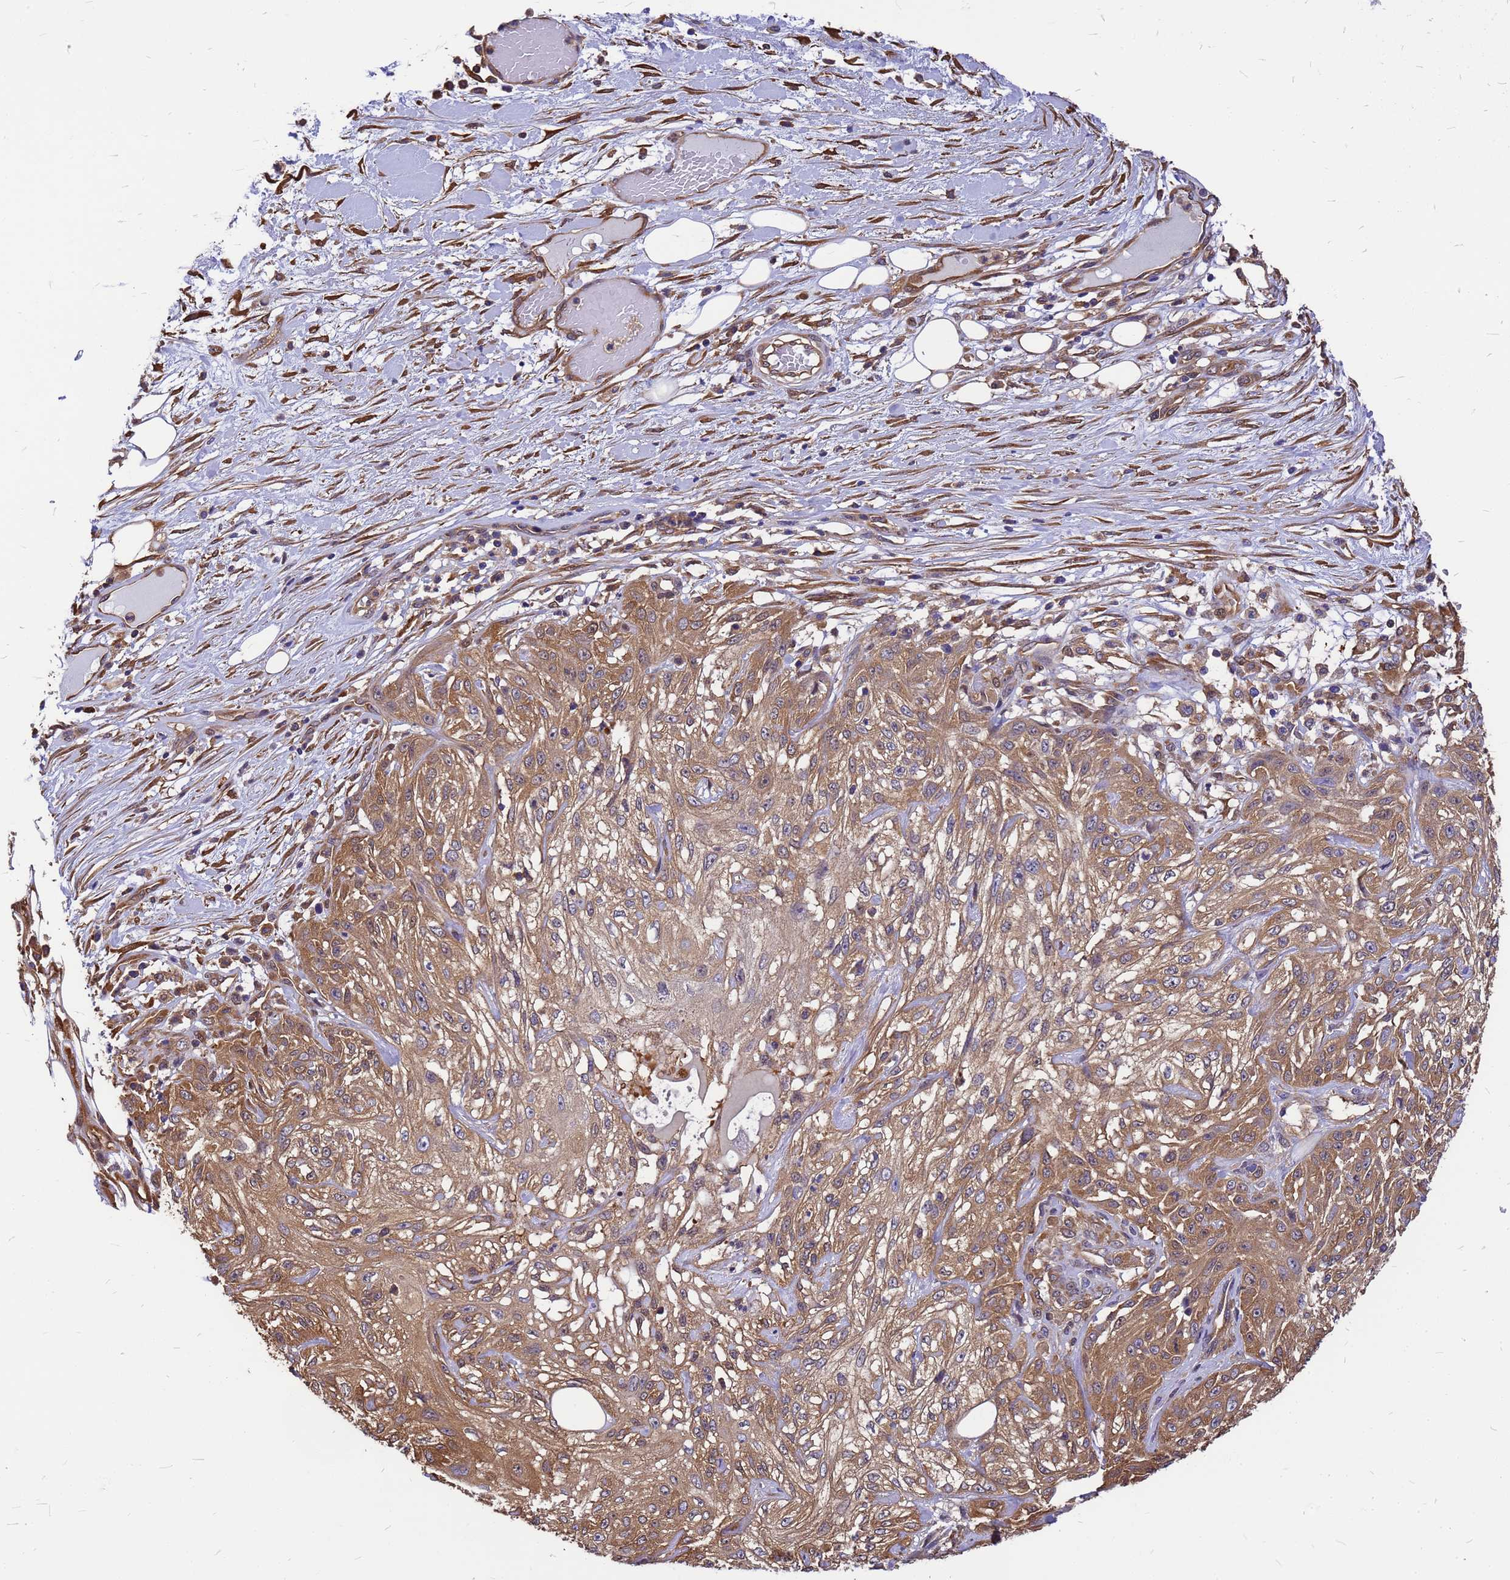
{"staining": {"intensity": "moderate", "quantity": ">75%", "location": "cytoplasmic/membranous"}, "tissue": "skin cancer", "cell_type": "Tumor cells", "image_type": "cancer", "snomed": [{"axis": "morphology", "description": "Squamous cell carcinoma, NOS"}, {"axis": "morphology", "description": "Squamous cell carcinoma, metastatic, NOS"}, {"axis": "topography", "description": "Skin"}, {"axis": "topography", "description": "Lymph node"}], "caption": "Brown immunohistochemical staining in skin metastatic squamous cell carcinoma reveals moderate cytoplasmic/membranous expression in approximately >75% of tumor cells. (Brightfield microscopy of DAB IHC at high magnification).", "gene": "GID4", "patient": {"sex": "male", "age": 75}}